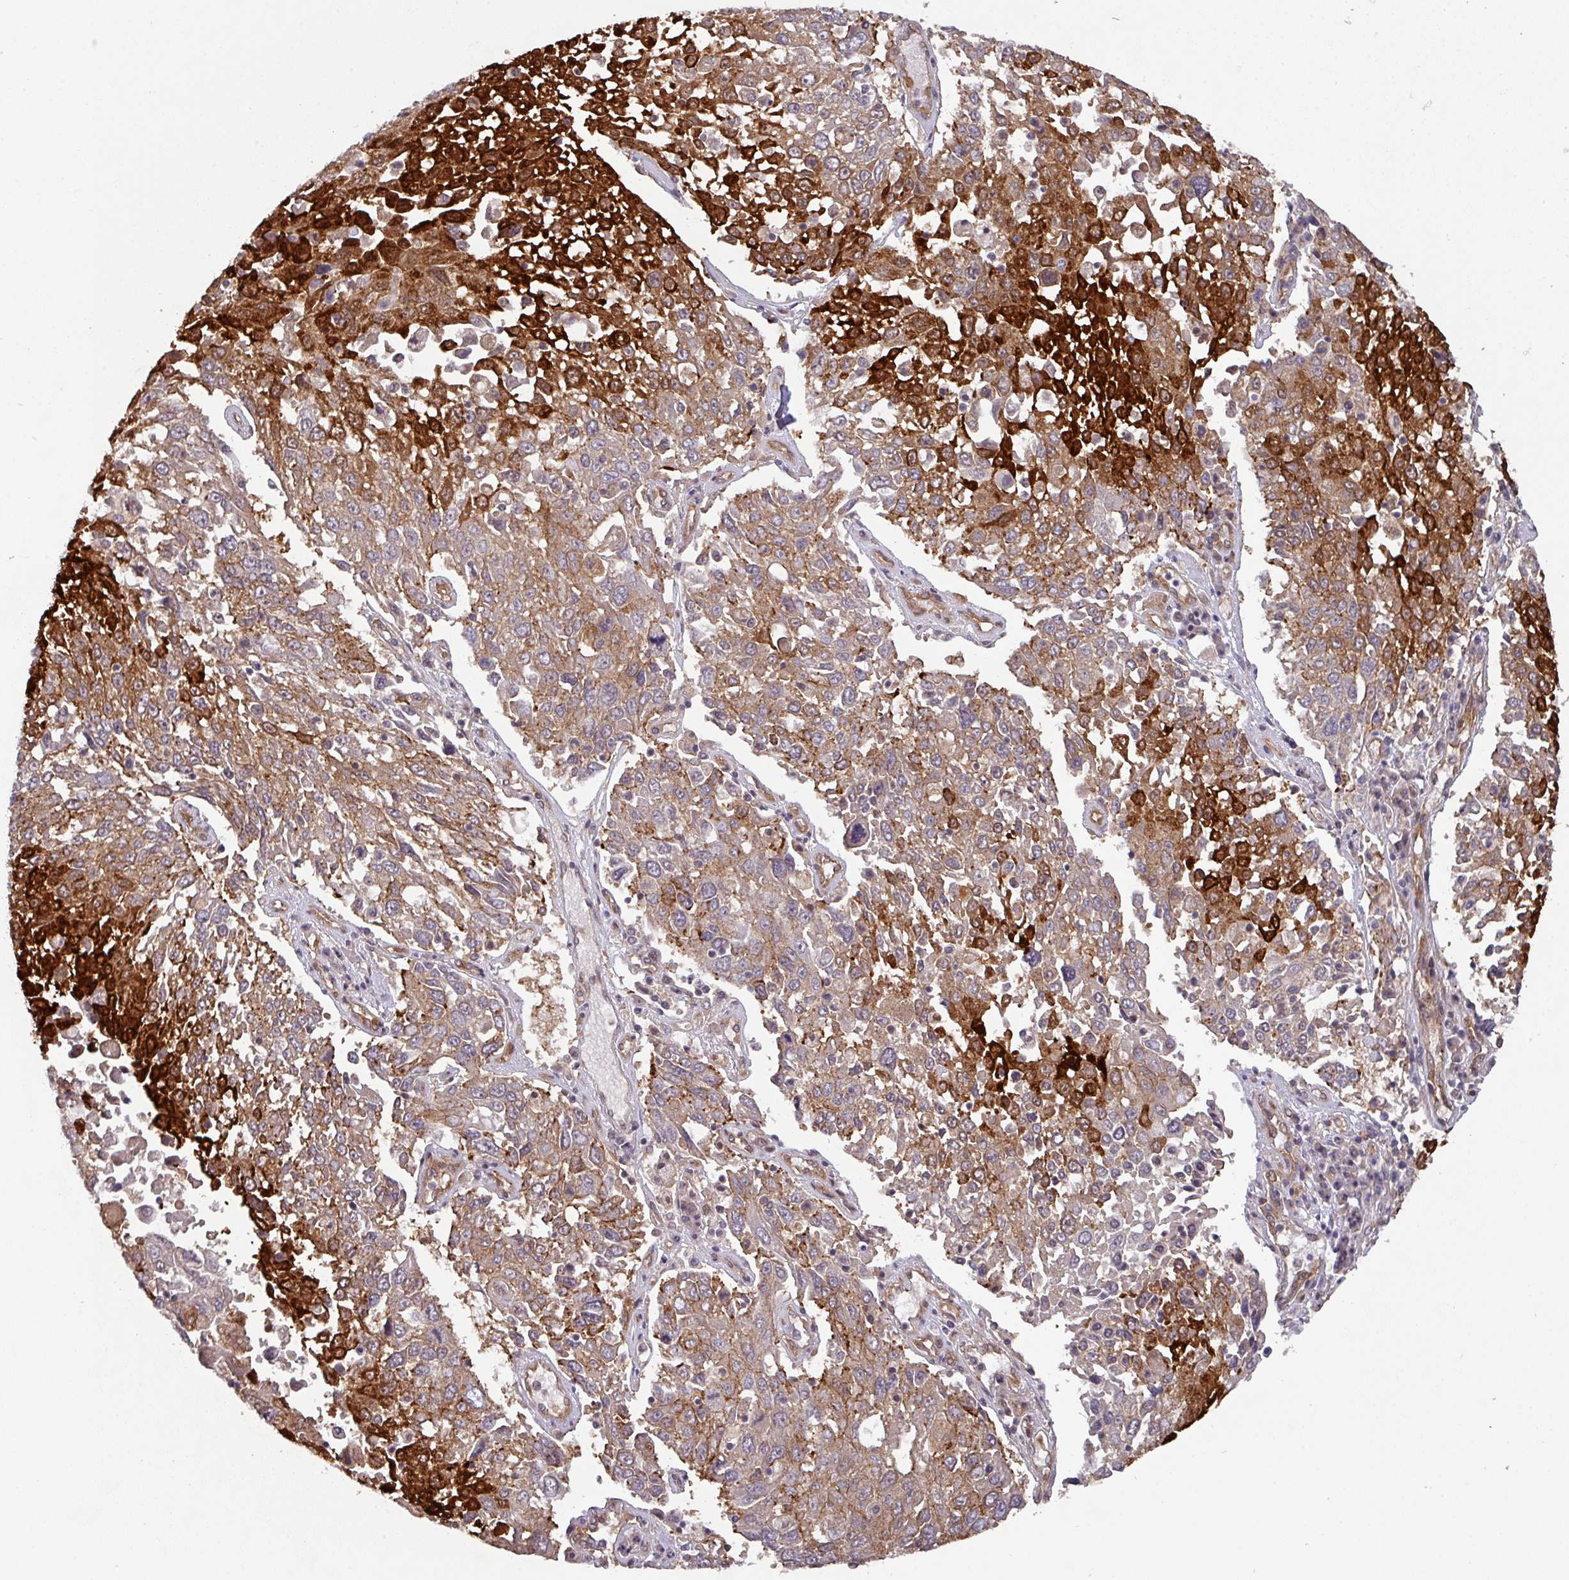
{"staining": {"intensity": "strong", "quantity": "25%-75%", "location": "cytoplasmic/membranous"}, "tissue": "lung cancer", "cell_type": "Tumor cells", "image_type": "cancer", "snomed": [{"axis": "morphology", "description": "Squamous cell carcinoma, NOS"}, {"axis": "topography", "description": "Lung"}], "caption": "A high amount of strong cytoplasmic/membranous staining is present in about 25%-75% of tumor cells in lung squamous cell carcinoma tissue.", "gene": "CYFIP2", "patient": {"sex": "male", "age": 65}}